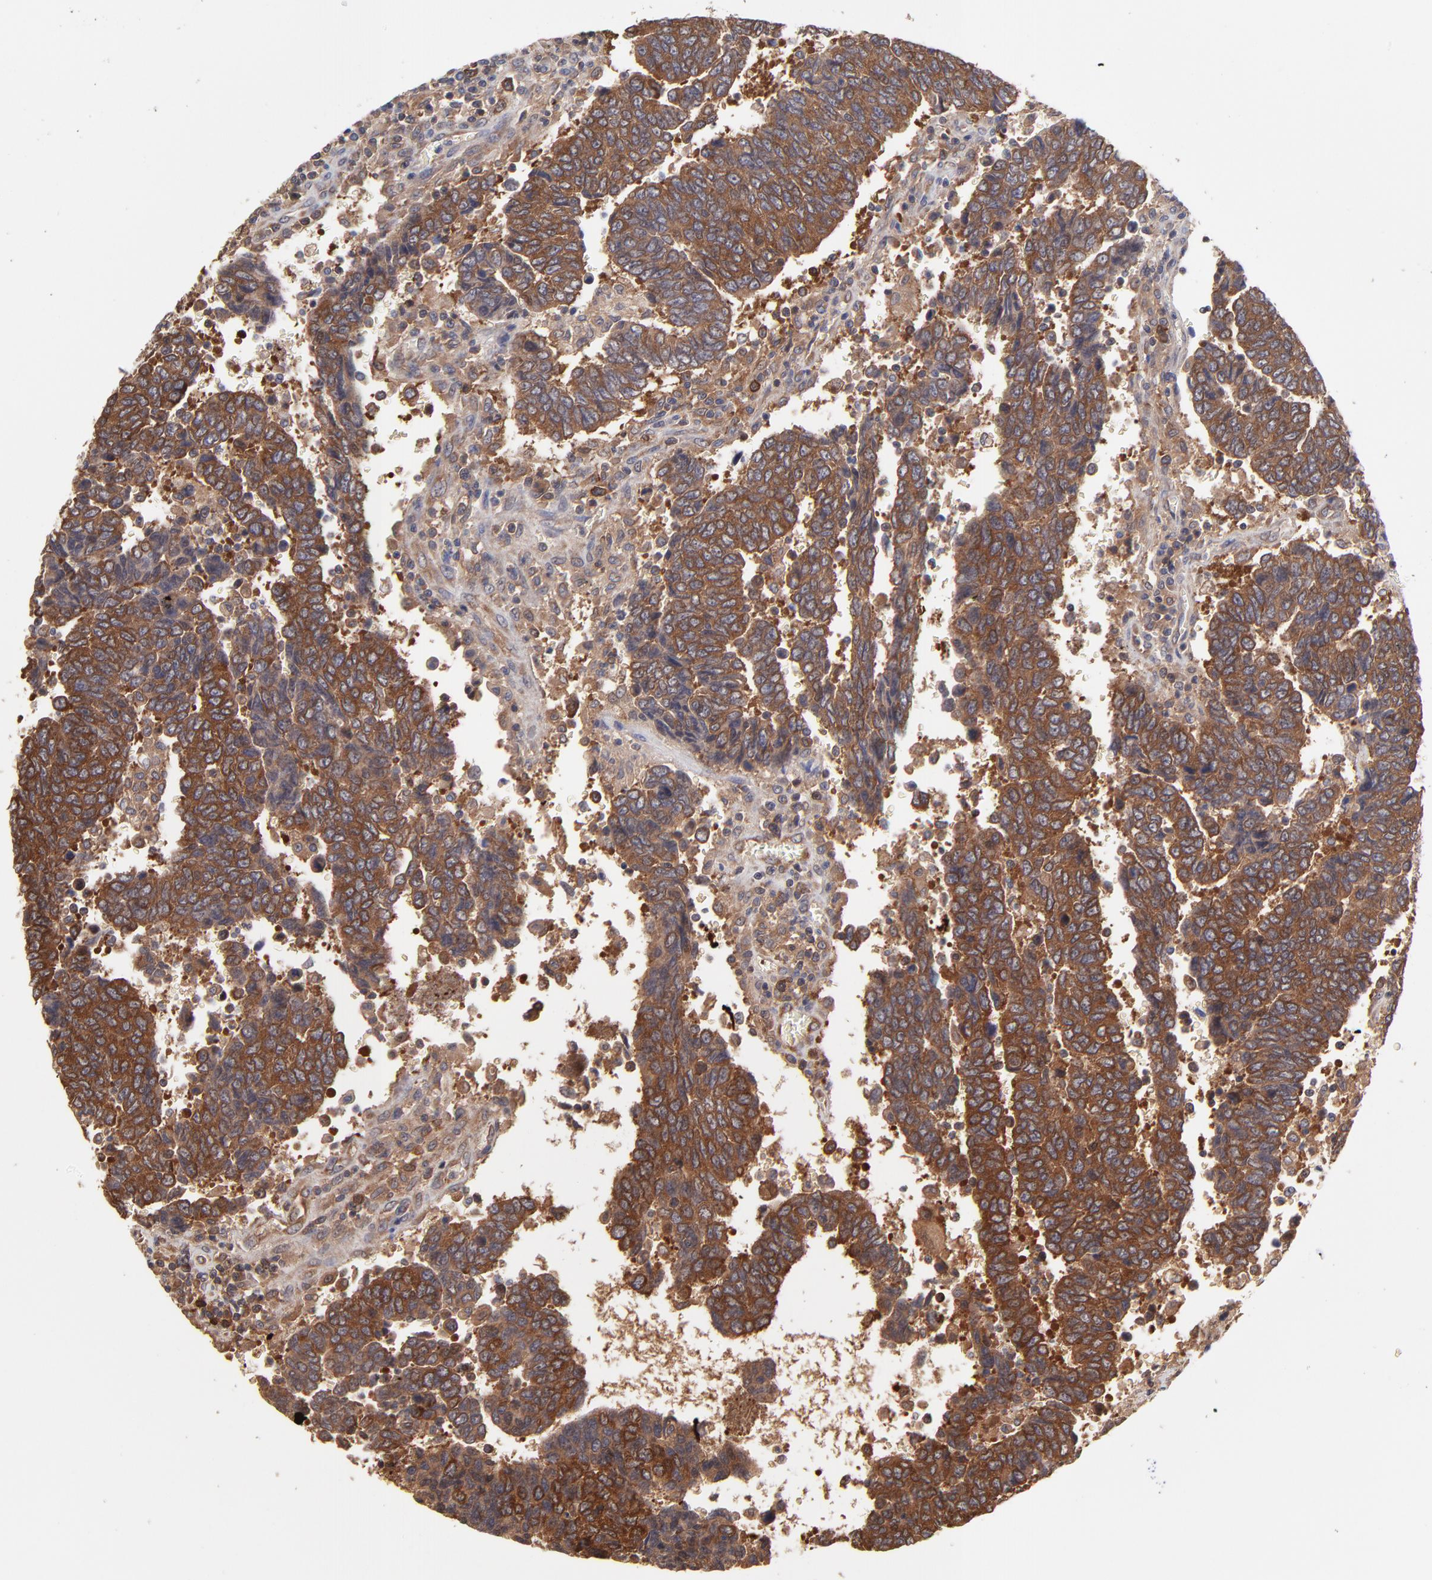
{"staining": {"intensity": "strong", "quantity": ">75%", "location": "cytoplasmic/membranous"}, "tissue": "urothelial cancer", "cell_type": "Tumor cells", "image_type": "cancer", "snomed": [{"axis": "morphology", "description": "Urothelial carcinoma, High grade"}, {"axis": "topography", "description": "Urinary bladder"}], "caption": "Protein staining demonstrates strong cytoplasmic/membranous expression in approximately >75% of tumor cells in urothelial carcinoma (high-grade).", "gene": "GART", "patient": {"sex": "male", "age": 86}}